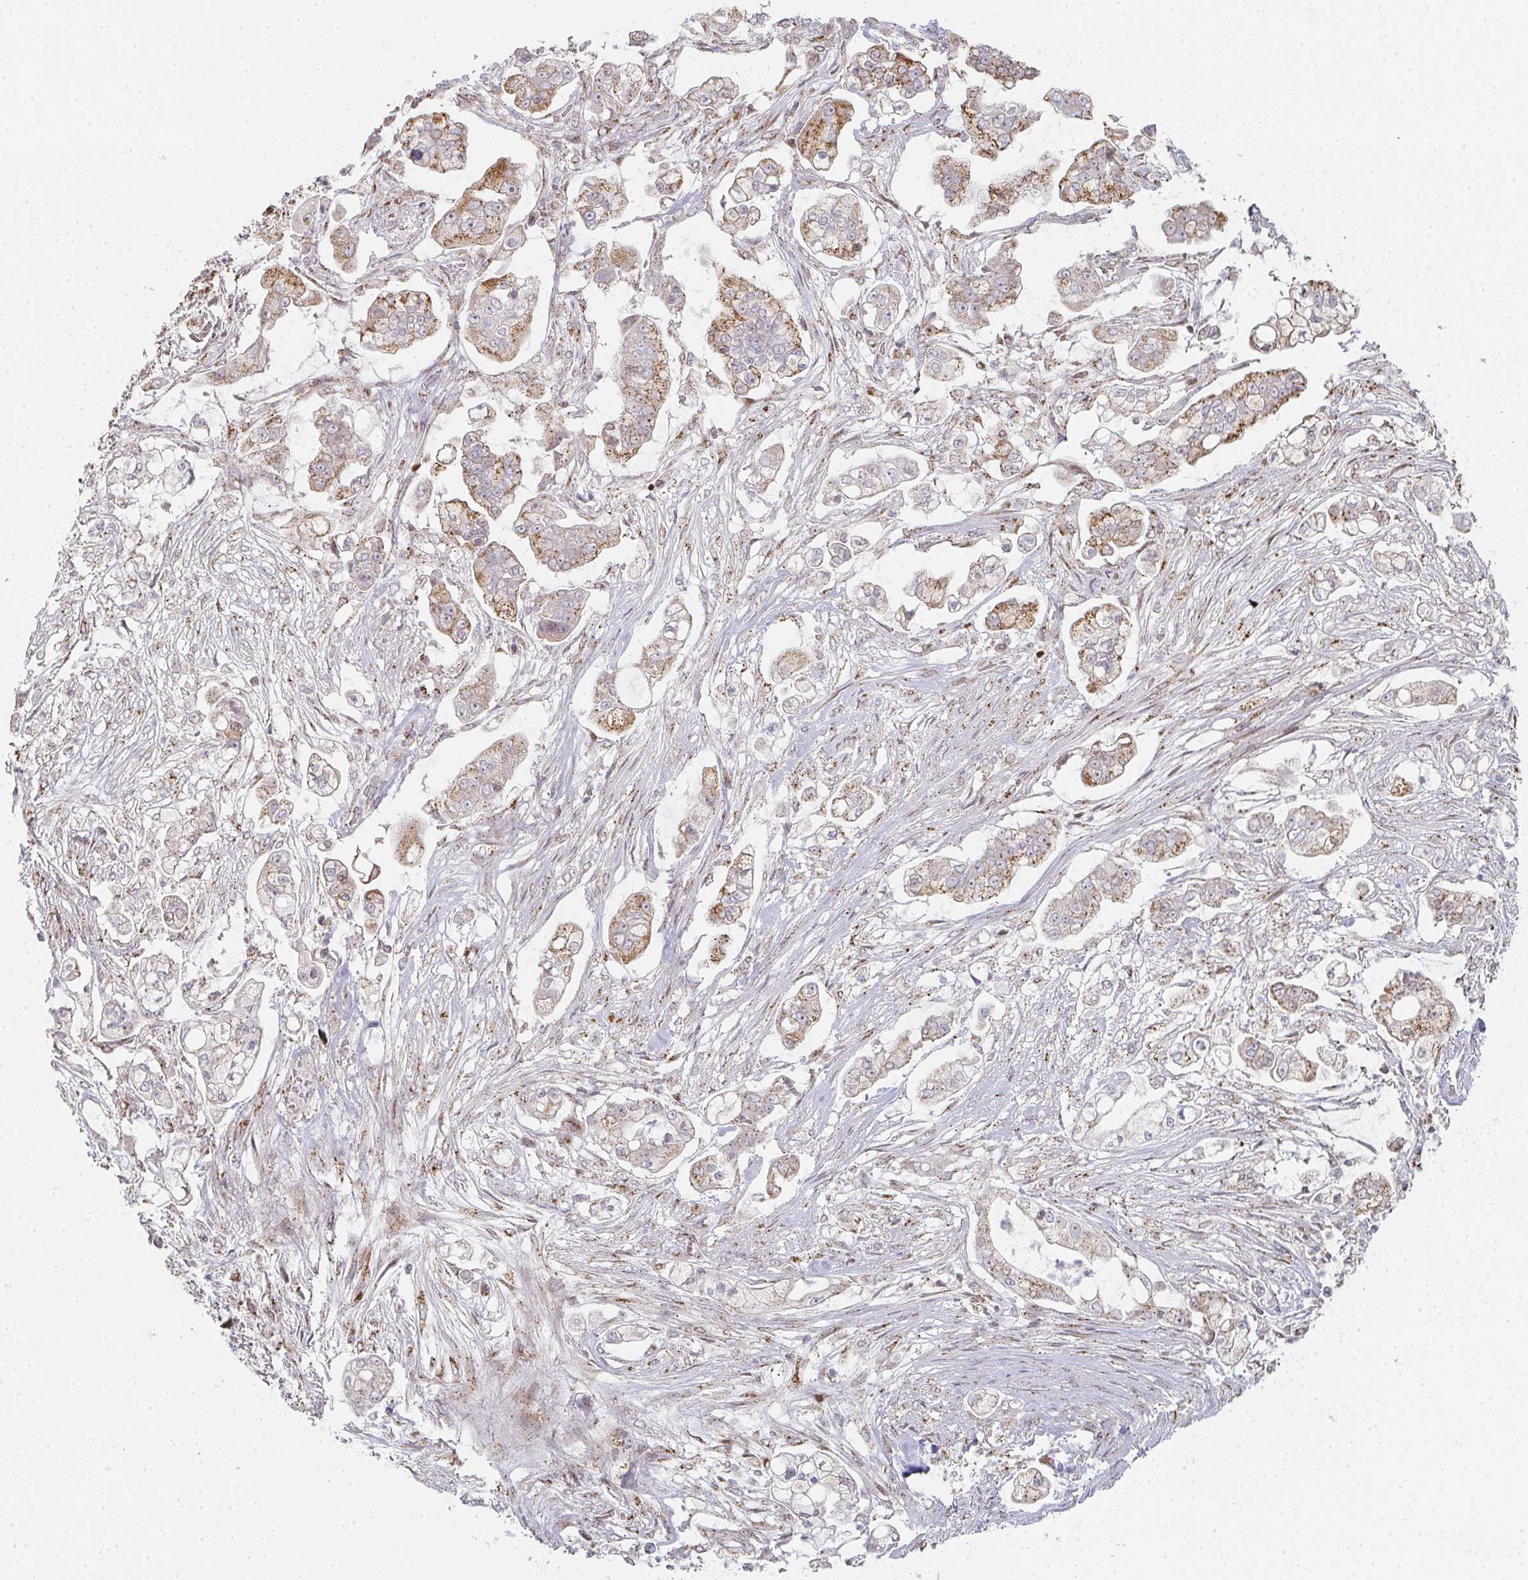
{"staining": {"intensity": "moderate", "quantity": ">75%", "location": "cytoplasmic/membranous"}, "tissue": "pancreatic cancer", "cell_type": "Tumor cells", "image_type": "cancer", "snomed": [{"axis": "morphology", "description": "Adenocarcinoma, NOS"}, {"axis": "topography", "description": "Pancreas"}], "caption": "IHC (DAB (3,3'-diaminobenzidine)) staining of pancreatic adenocarcinoma exhibits moderate cytoplasmic/membranous protein expression in approximately >75% of tumor cells.", "gene": "ZNF526", "patient": {"sex": "female", "age": 69}}